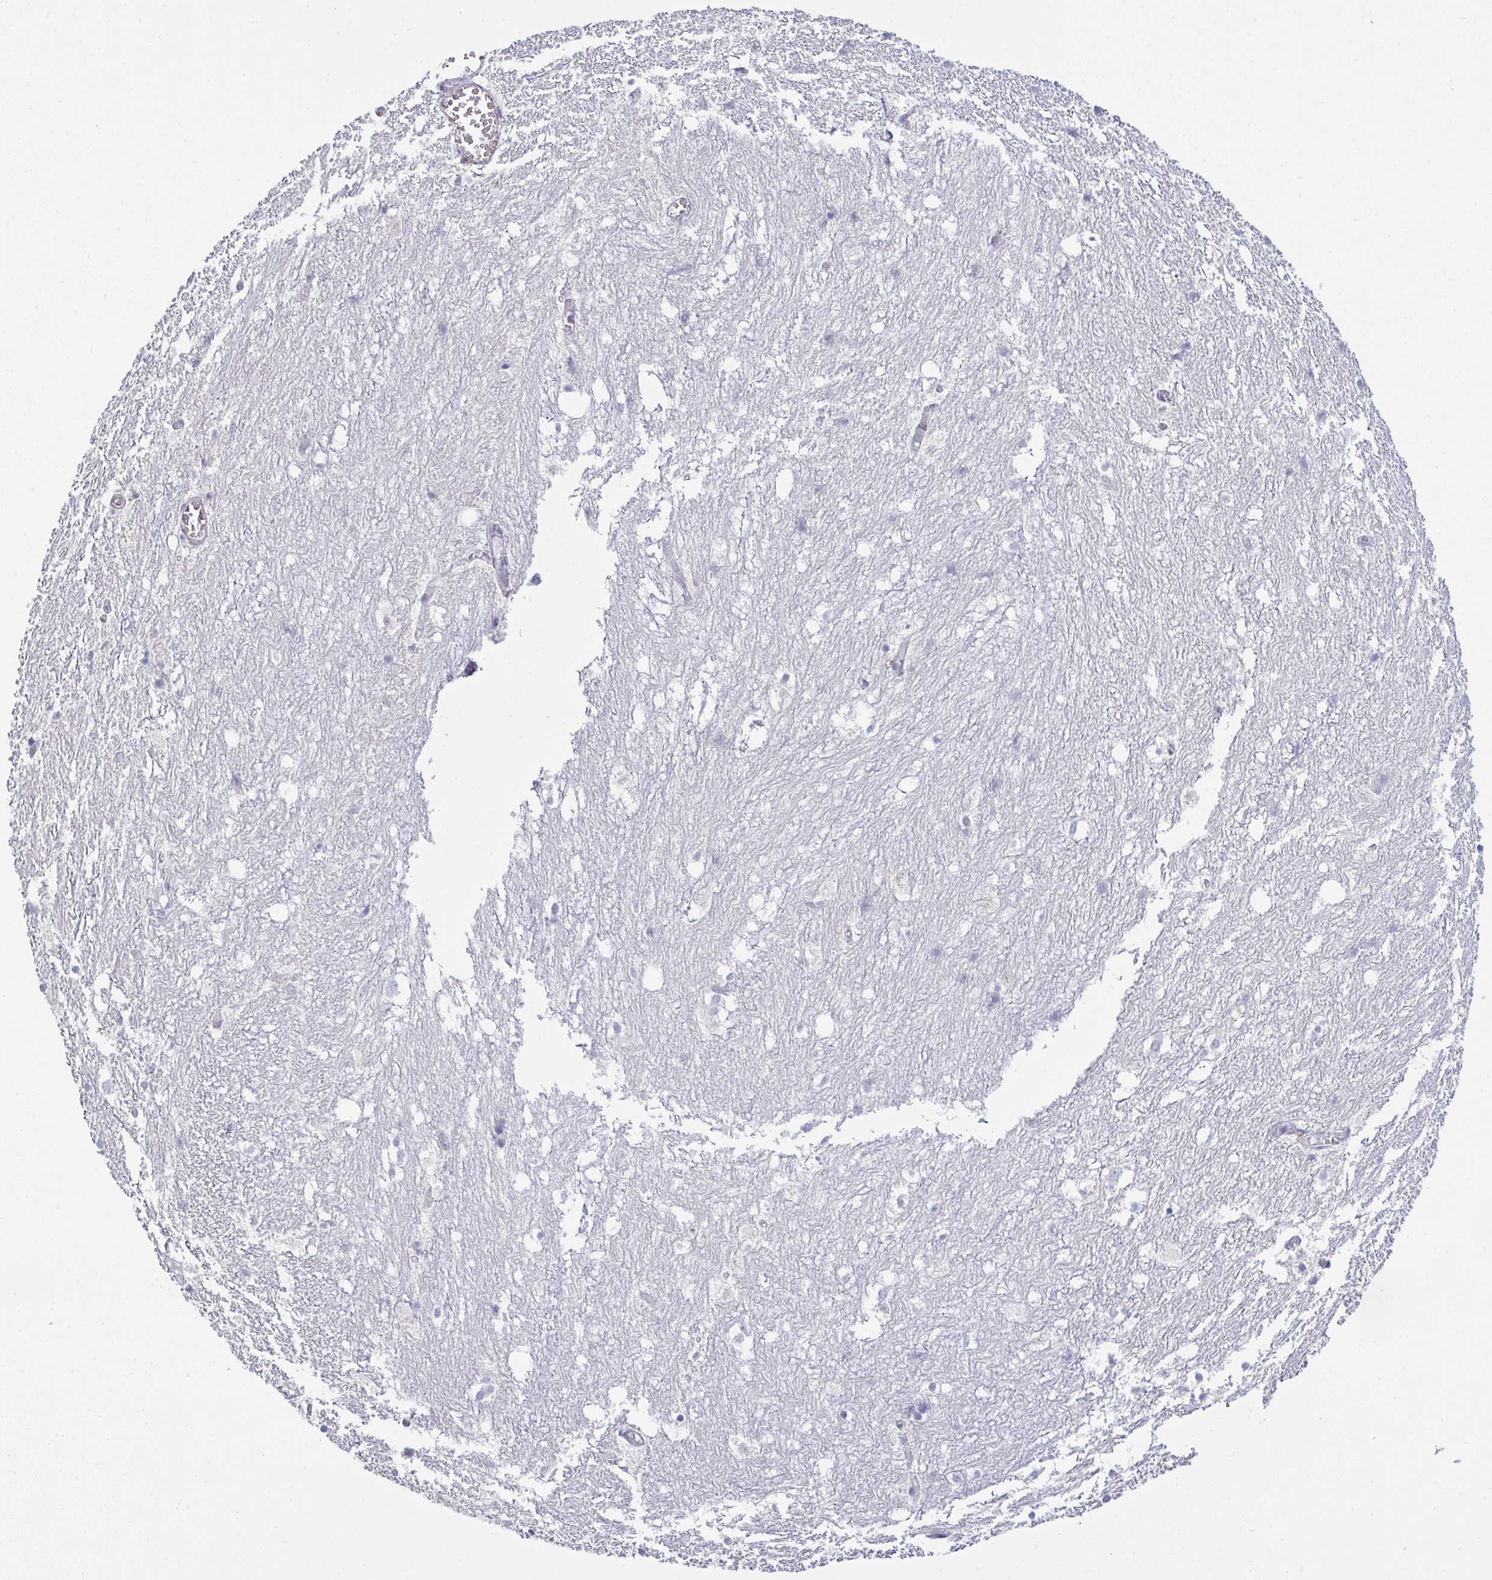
{"staining": {"intensity": "negative", "quantity": "none", "location": "none"}, "tissue": "hippocampus", "cell_type": "Glial cells", "image_type": "normal", "snomed": [{"axis": "morphology", "description": "Normal tissue, NOS"}, {"axis": "topography", "description": "Hippocampus"}], "caption": "Image shows no protein positivity in glial cells of normal hippocampus.", "gene": "ADAM21", "patient": {"sex": "female", "age": 52}}